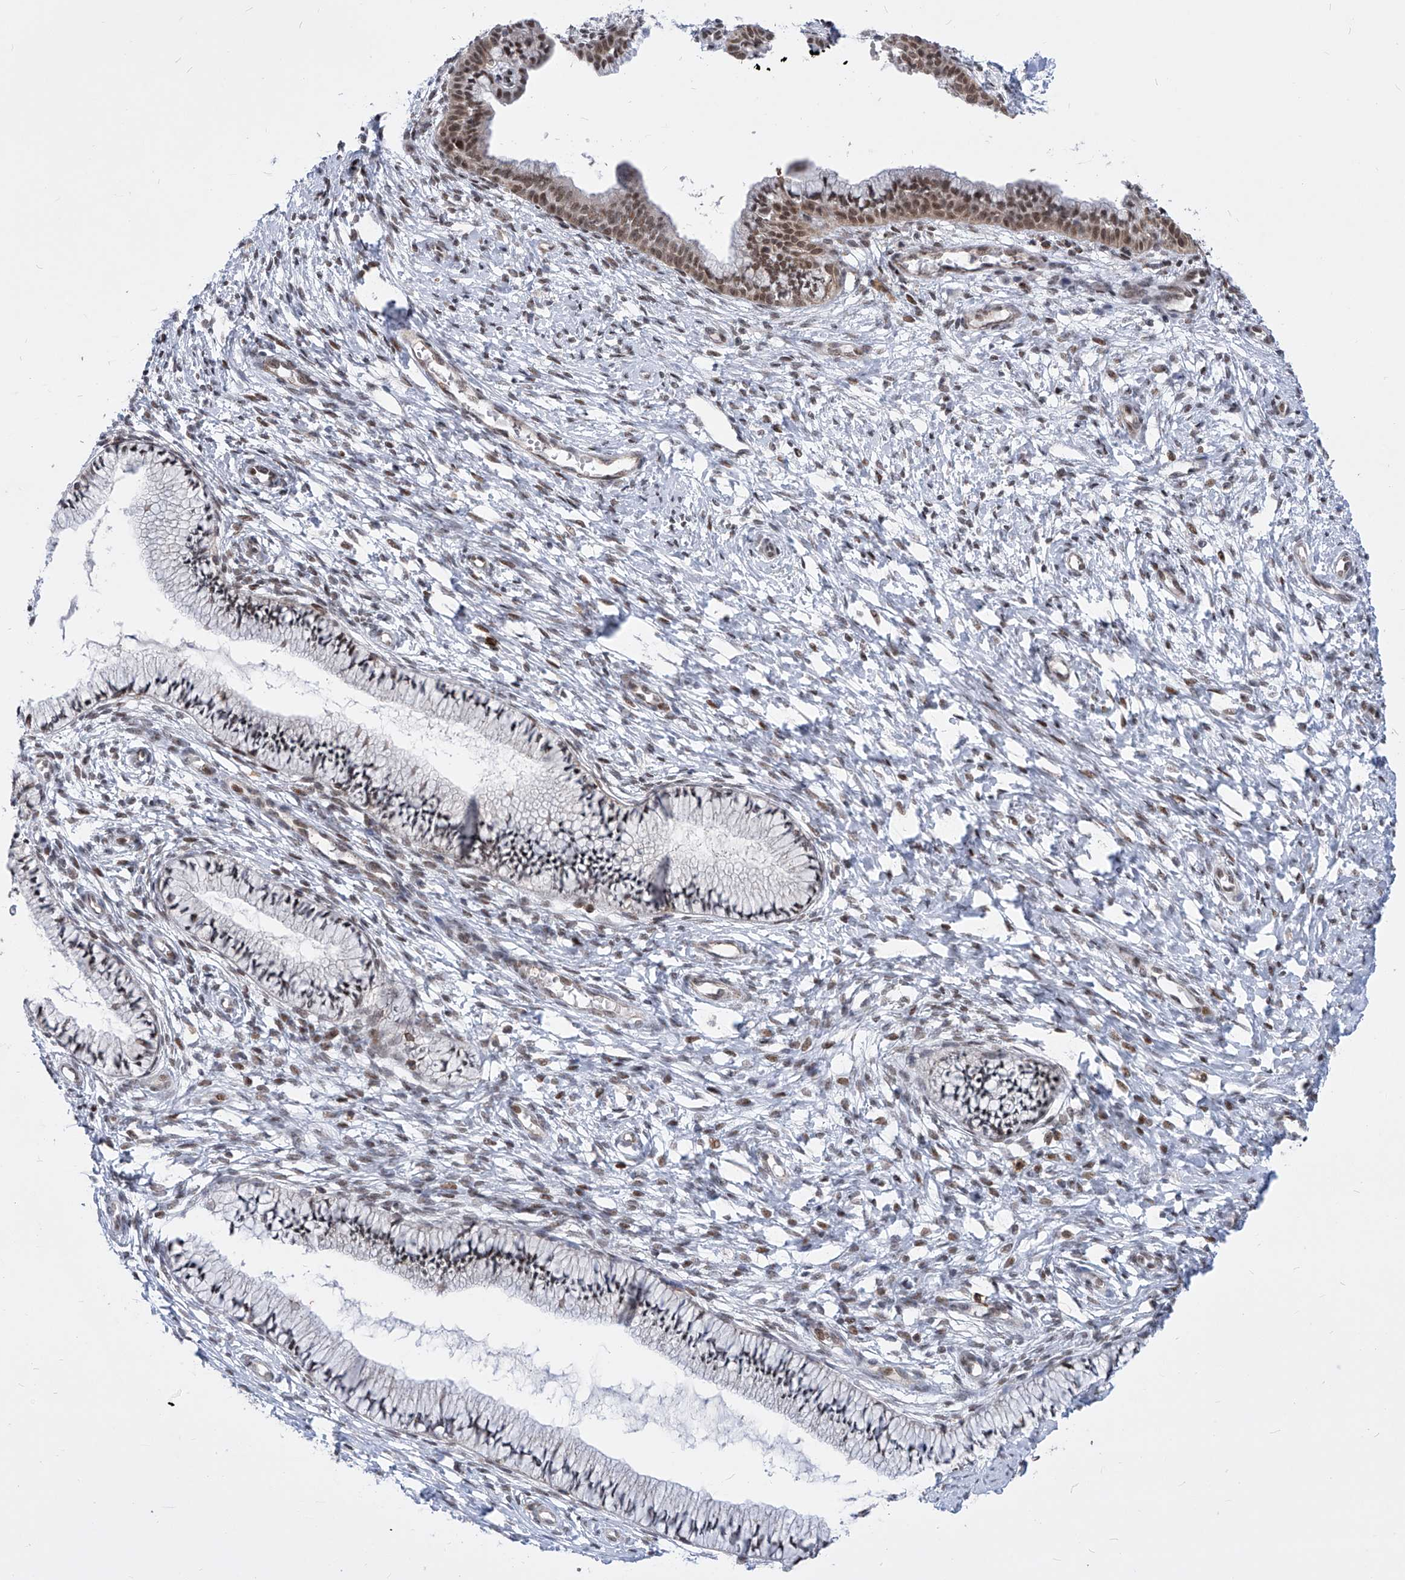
{"staining": {"intensity": "moderate", "quantity": "25%-75%", "location": "cytoplasmic/membranous,nuclear"}, "tissue": "cervix", "cell_type": "Glandular cells", "image_type": "normal", "snomed": [{"axis": "morphology", "description": "Normal tissue, NOS"}, {"axis": "topography", "description": "Cervix"}], "caption": "Moderate cytoplasmic/membranous,nuclear protein positivity is identified in about 25%-75% of glandular cells in cervix.", "gene": "CEP290", "patient": {"sex": "female", "age": 36}}